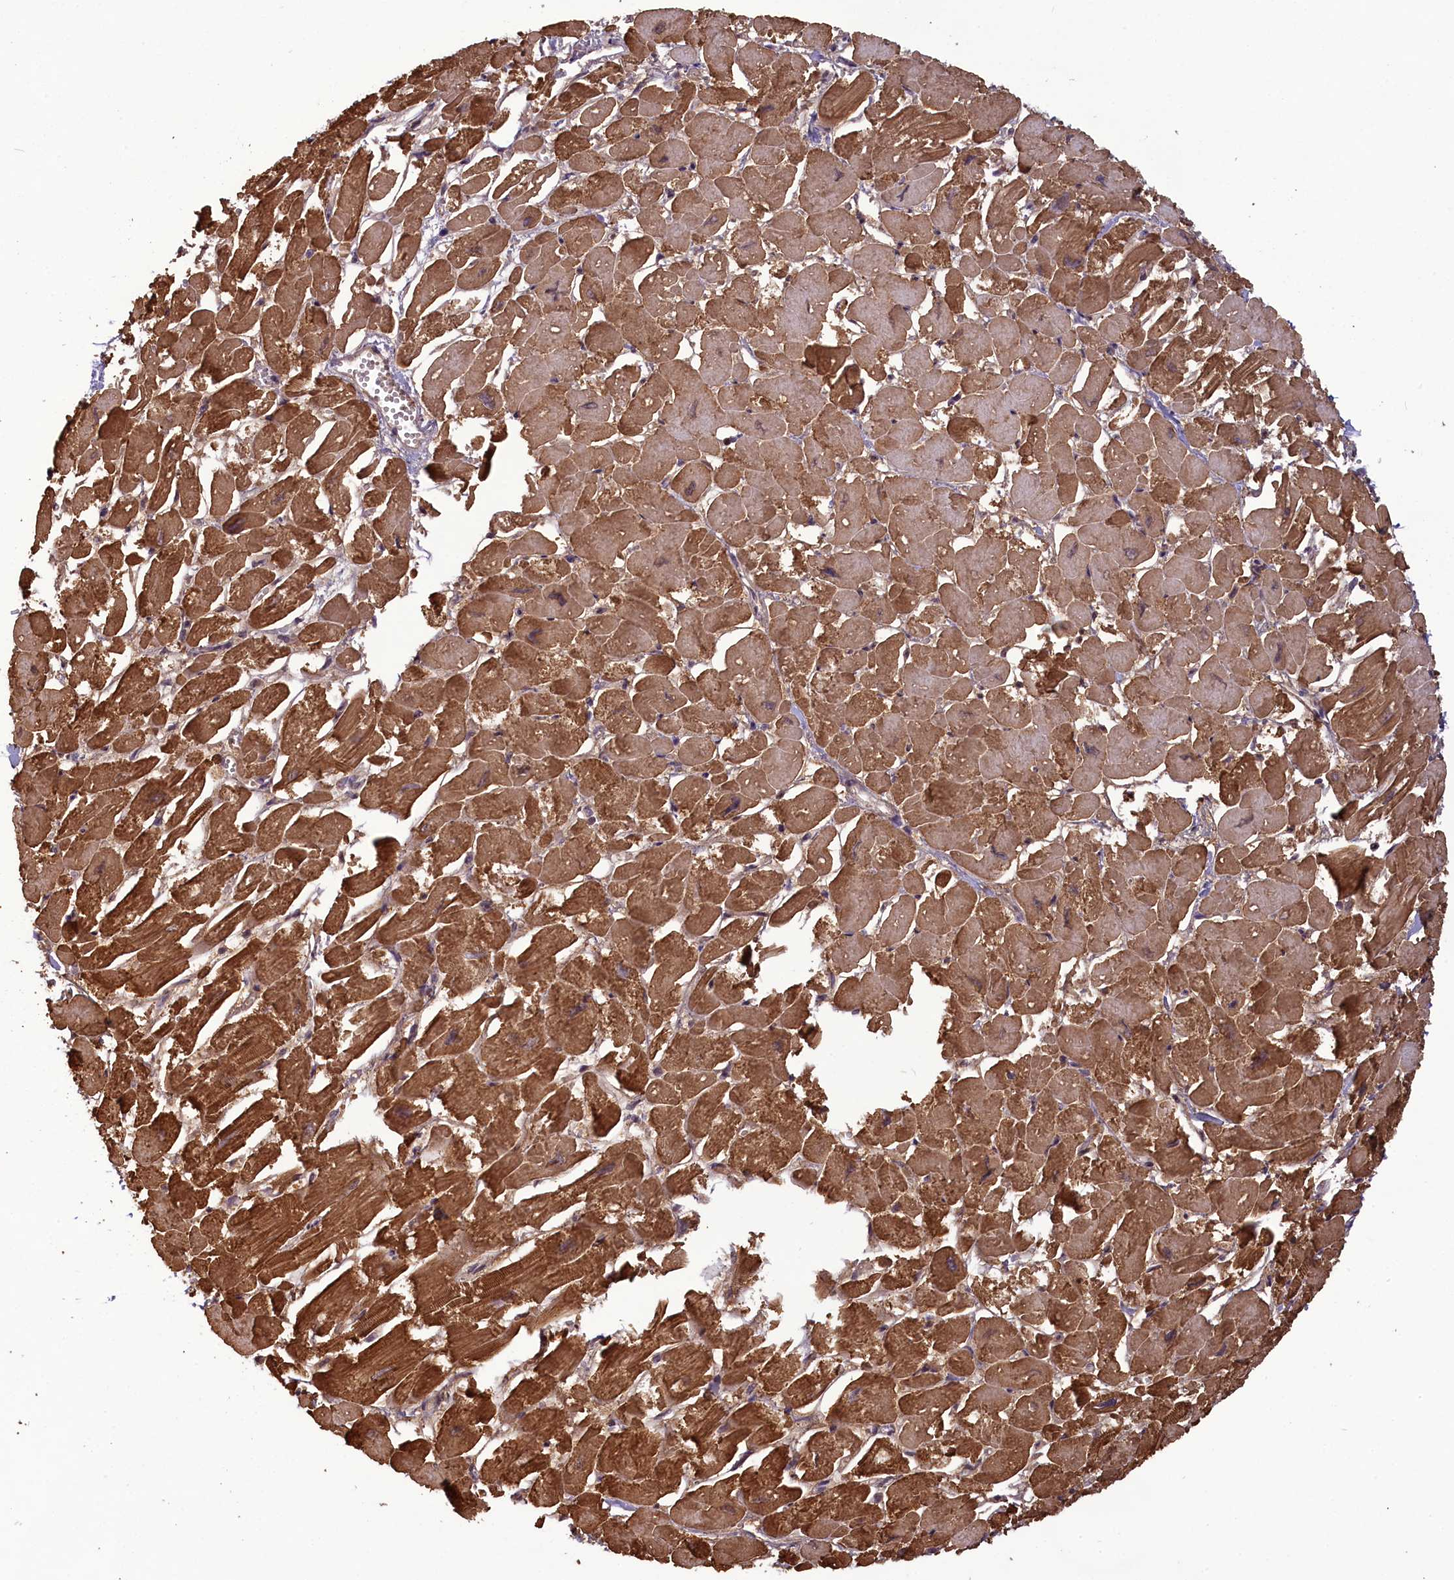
{"staining": {"intensity": "moderate", "quantity": ">75%", "location": "cytoplasmic/membranous,nuclear"}, "tissue": "heart muscle", "cell_type": "Cardiomyocytes", "image_type": "normal", "snomed": [{"axis": "morphology", "description": "Normal tissue, NOS"}, {"axis": "topography", "description": "Heart"}], "caption": "Protein staining by immunohistochemistry demonstrates moderate cytoplasmic/membranous,nuclear positivity in approximately >75% of cardiomyocytes in benign heart muscle. (DAB = brown stain, brightfield microscopy at high magnification).", "gene": "CARD8", "patient": {"sex": "male", "age": 54}}